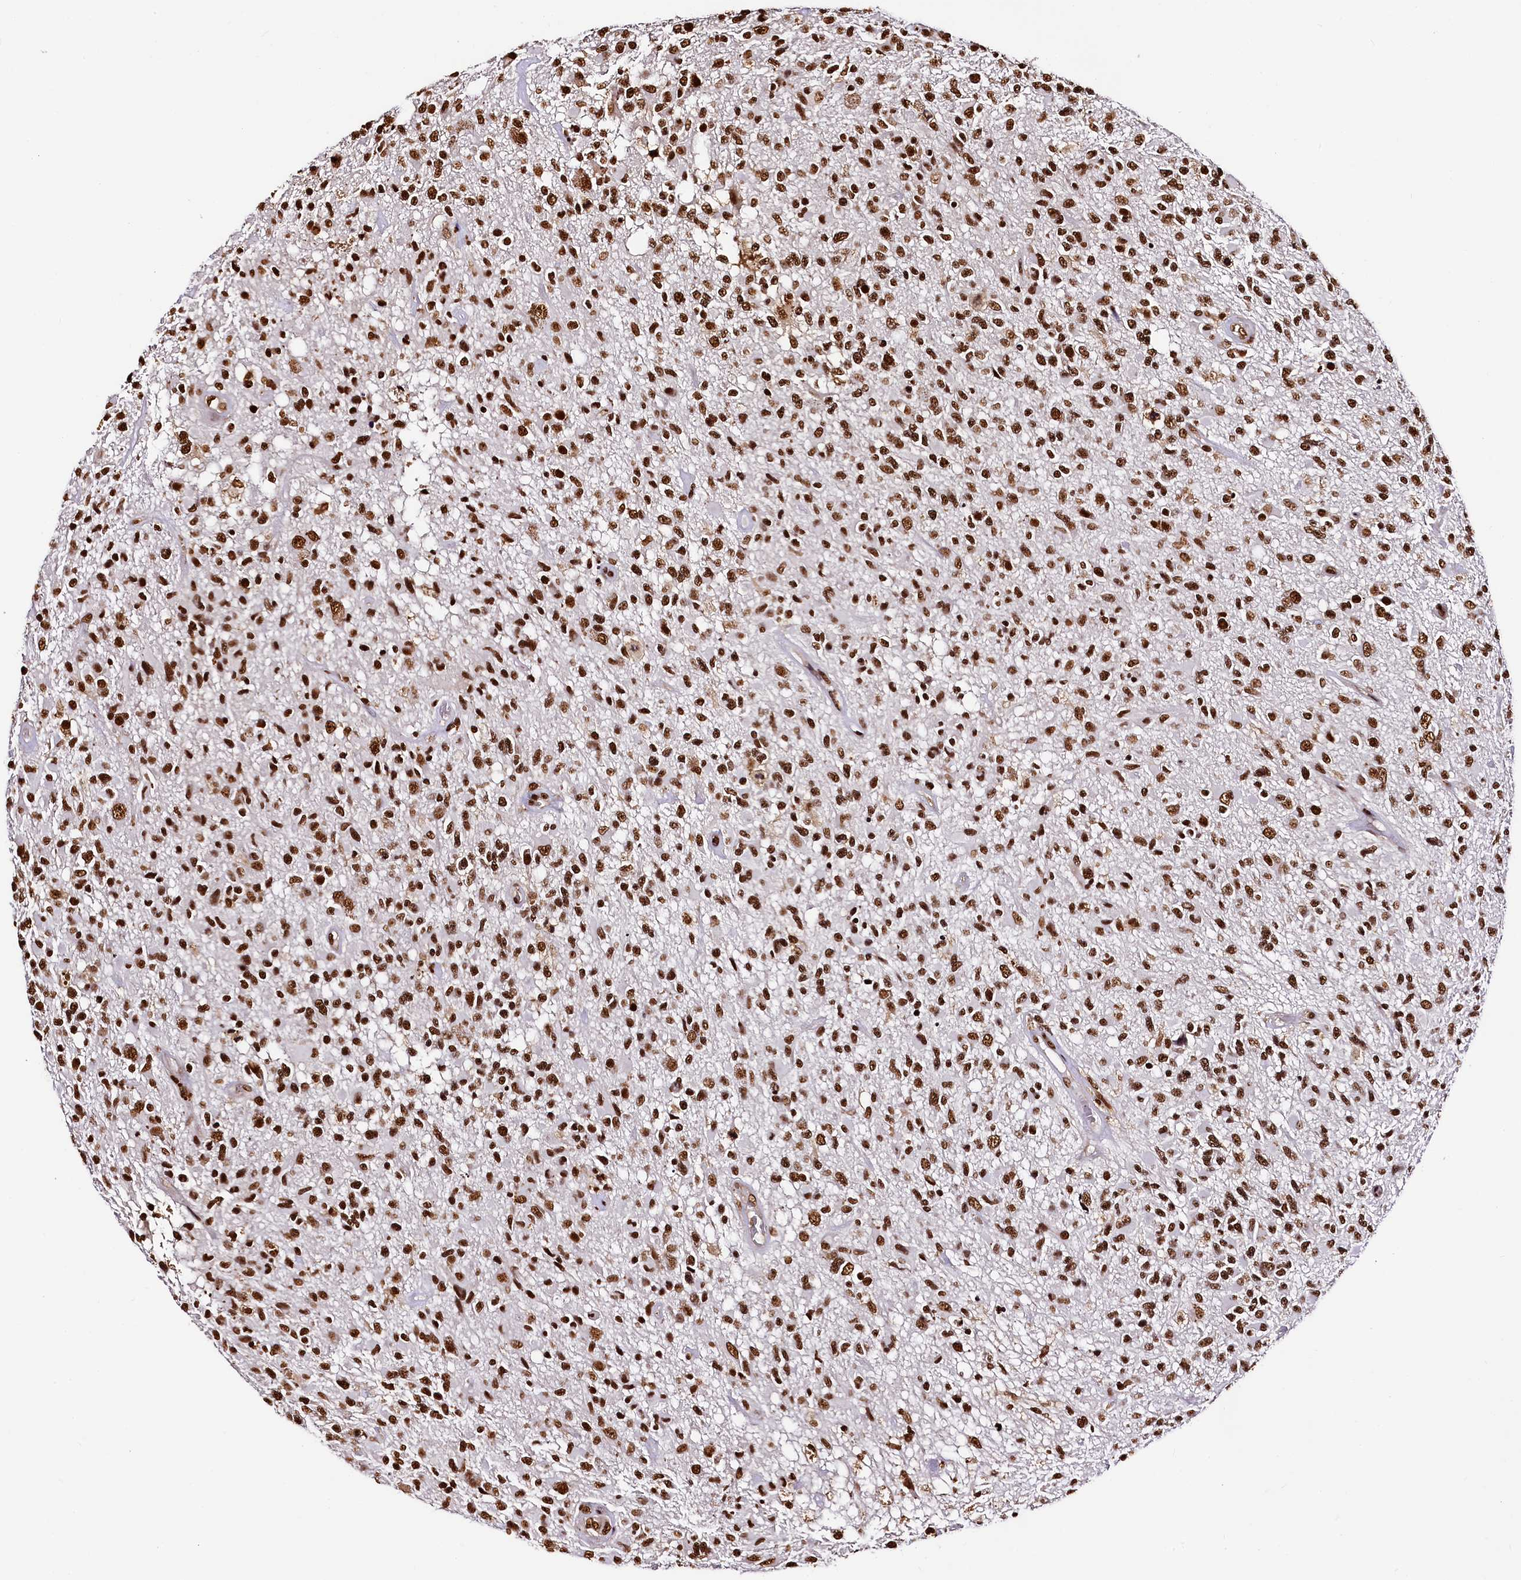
{"staining": {"intensity": "strong", "quantity": ">75%", "location": "nuclear"}, "tissue": "glioma", "cell_type": "Tumor cells", "image_type": "cancer", "snomed": [{"axis": "morphology", "description": "Glioma, malignant, High grade"}, {"axis": "morphology", "description": "Glioblastoma, NOS"}, {"axis": "topography", "description": "Brain"}], "caption": "DAB immunohistochemical staining of human glioblastoma displays strong nuclear protein expression in about >75% of tumor cells.", "gene": "SNRPD2", "patient": {"sex": "male", "age": 60}}